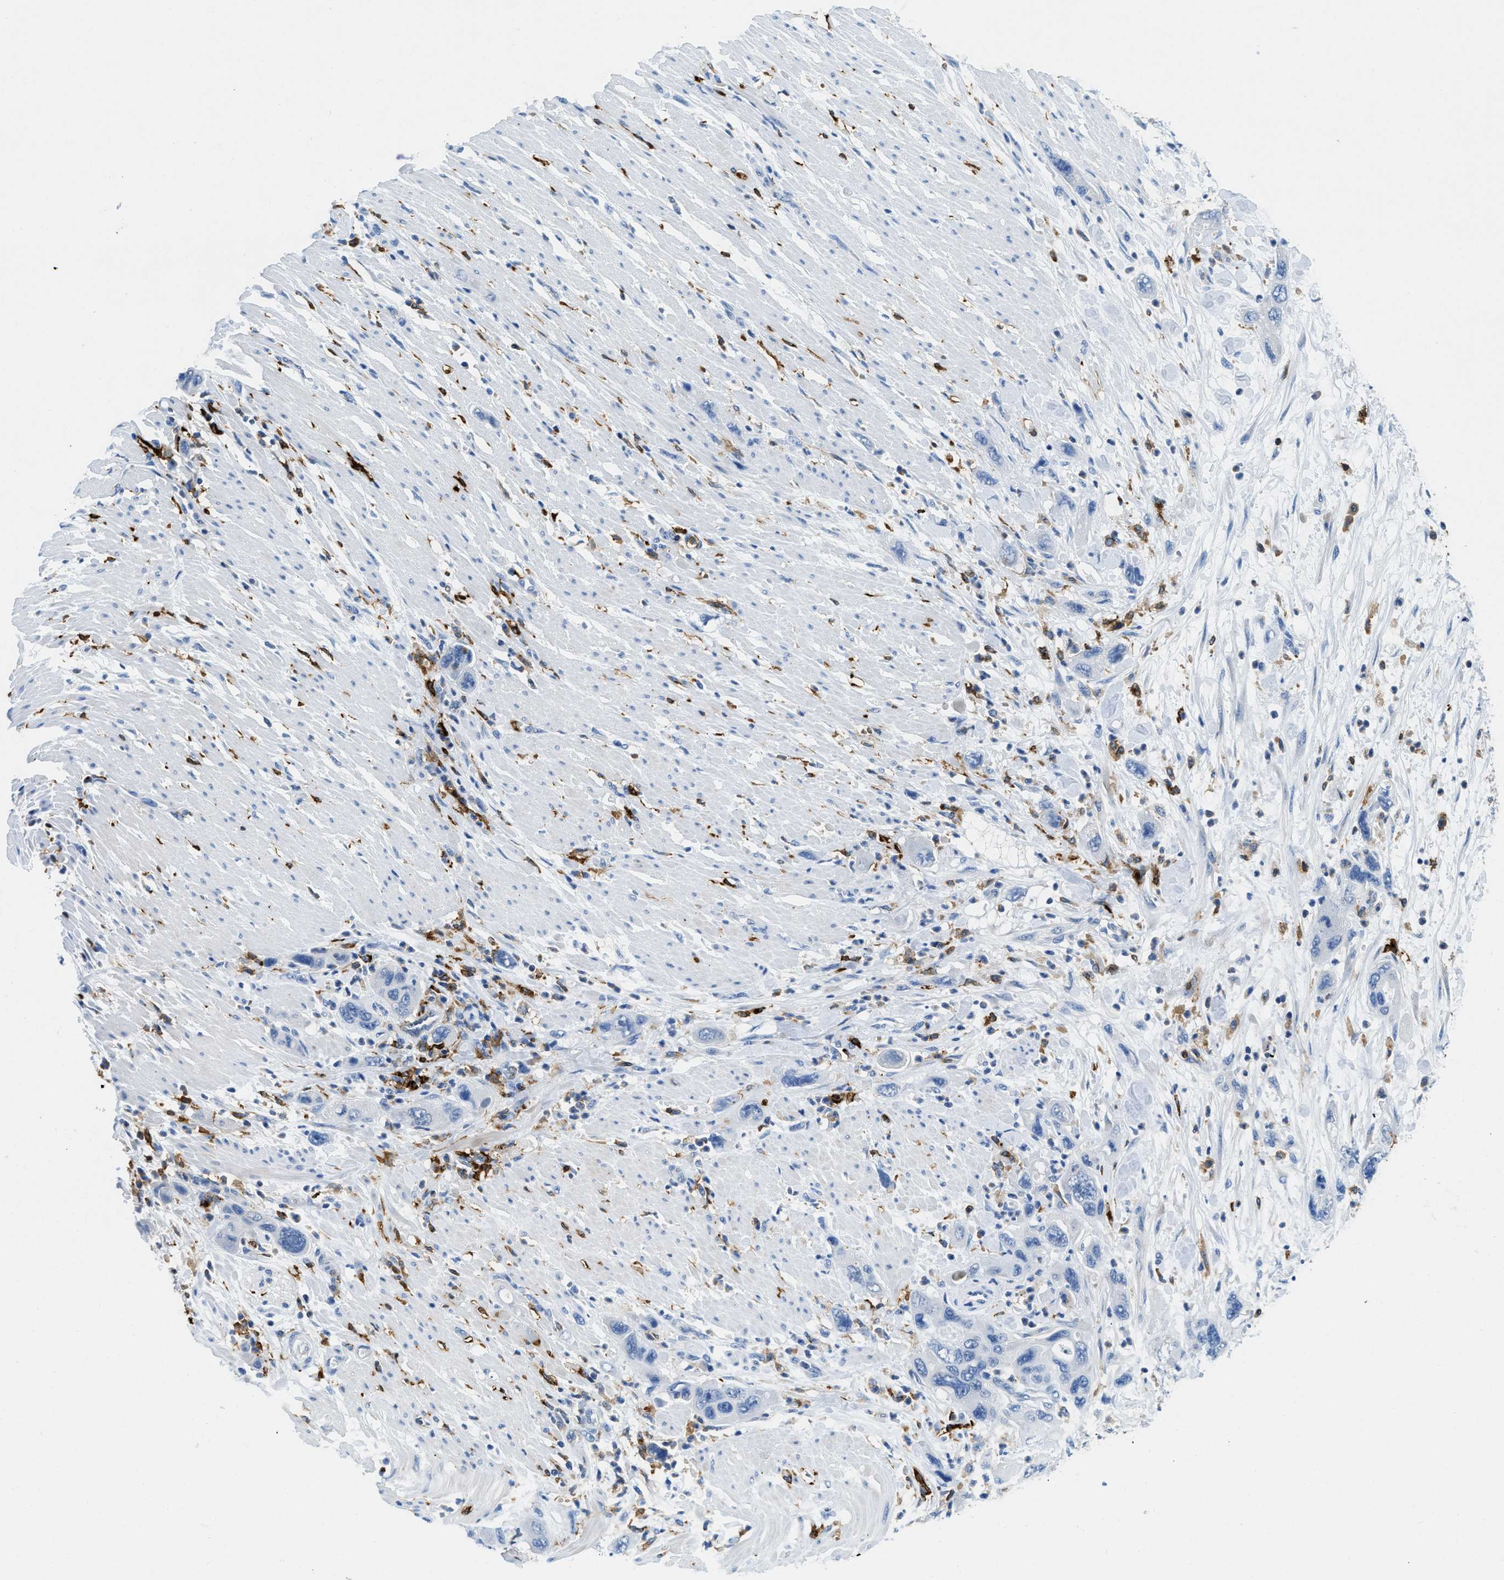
{"staining": {"intensity": "negative", "quantity": "none", "location": "none"}, "tissue": "pancreatic cancer", "cell_type": "Tumor cells", "image_type": "cancer", "snomed": [{"axis": "morphology", "description": "Normal tissue, NOS"}, {"axis": "morphology", "description": "Adenocarcinoma, NOS"}, {"axis": "topography", "description": "Pancreas"}], "caption": "Immunohistochemistry (IHC) histopathology image of neoplastic tissue: adenocarcinoma (pancreatic) stained with DAB (3,3'-diaminobenzidine) reveals no significant protein staining in tumor cells.", "gene": "CD226", "patient": {"sex": "female", "age": 71}}